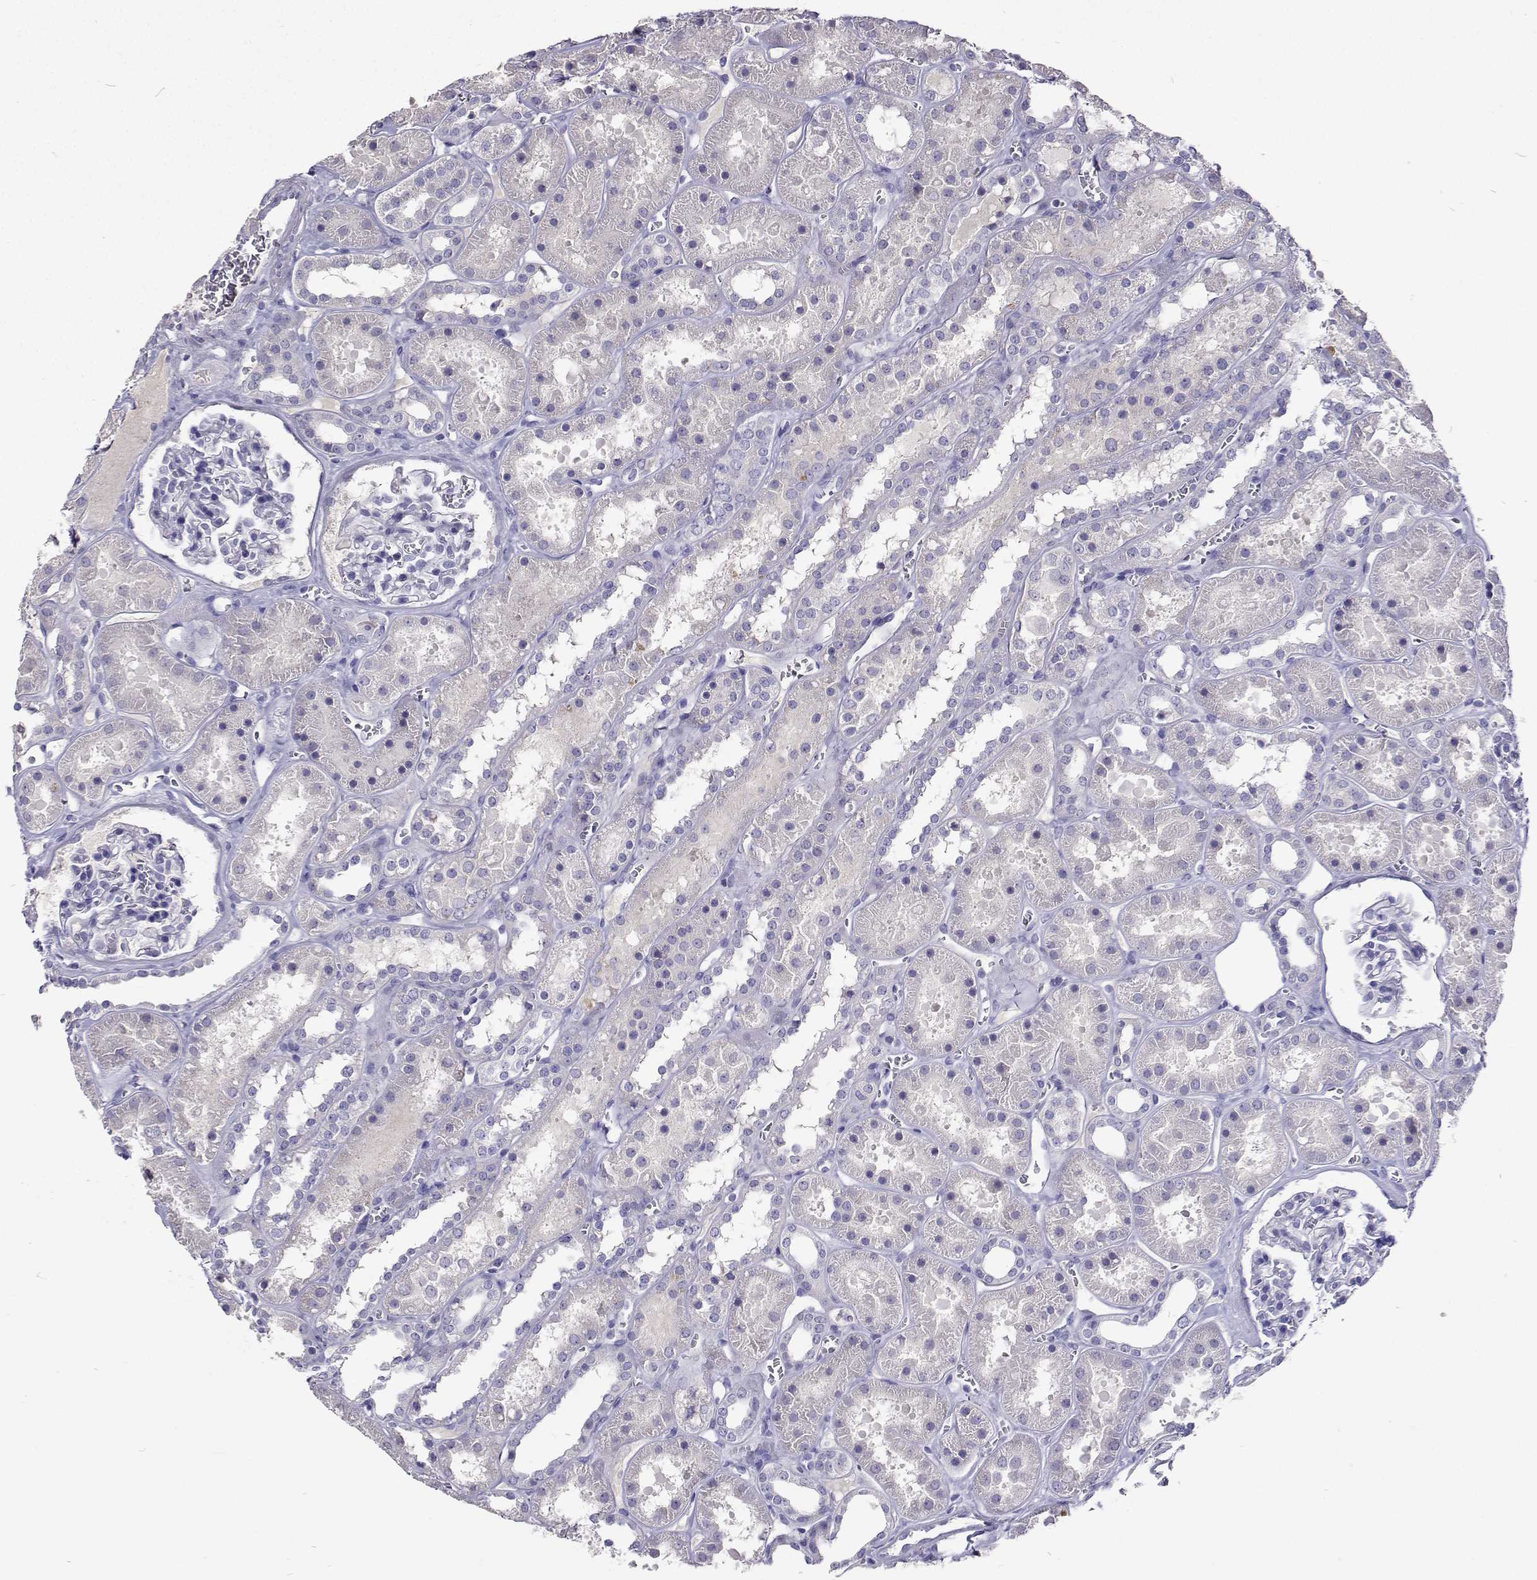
{"staining": {"intensity": "negative", "quantity": "none", "location": "none"}, "tissue": "kidney", "cell_type": "Cells in glomeruli", "image_type": "normal", "snomed": [{"axis": "morphology", "description": "Normal tissue, NOS"}, {"axis": "topography", "description": "Kidney"}], "caption": "Immunohistochemistry (IHC) of normal human kidney demonstrates no positivity in cells in glomeruli. (Brightfield microscopy of DAB (3,3'-diaminobenzidine) immunohistochemistry (IHC) at high magnification).", "gene": "CFAP44", "patient": {"sex": "female", "age": 41}}